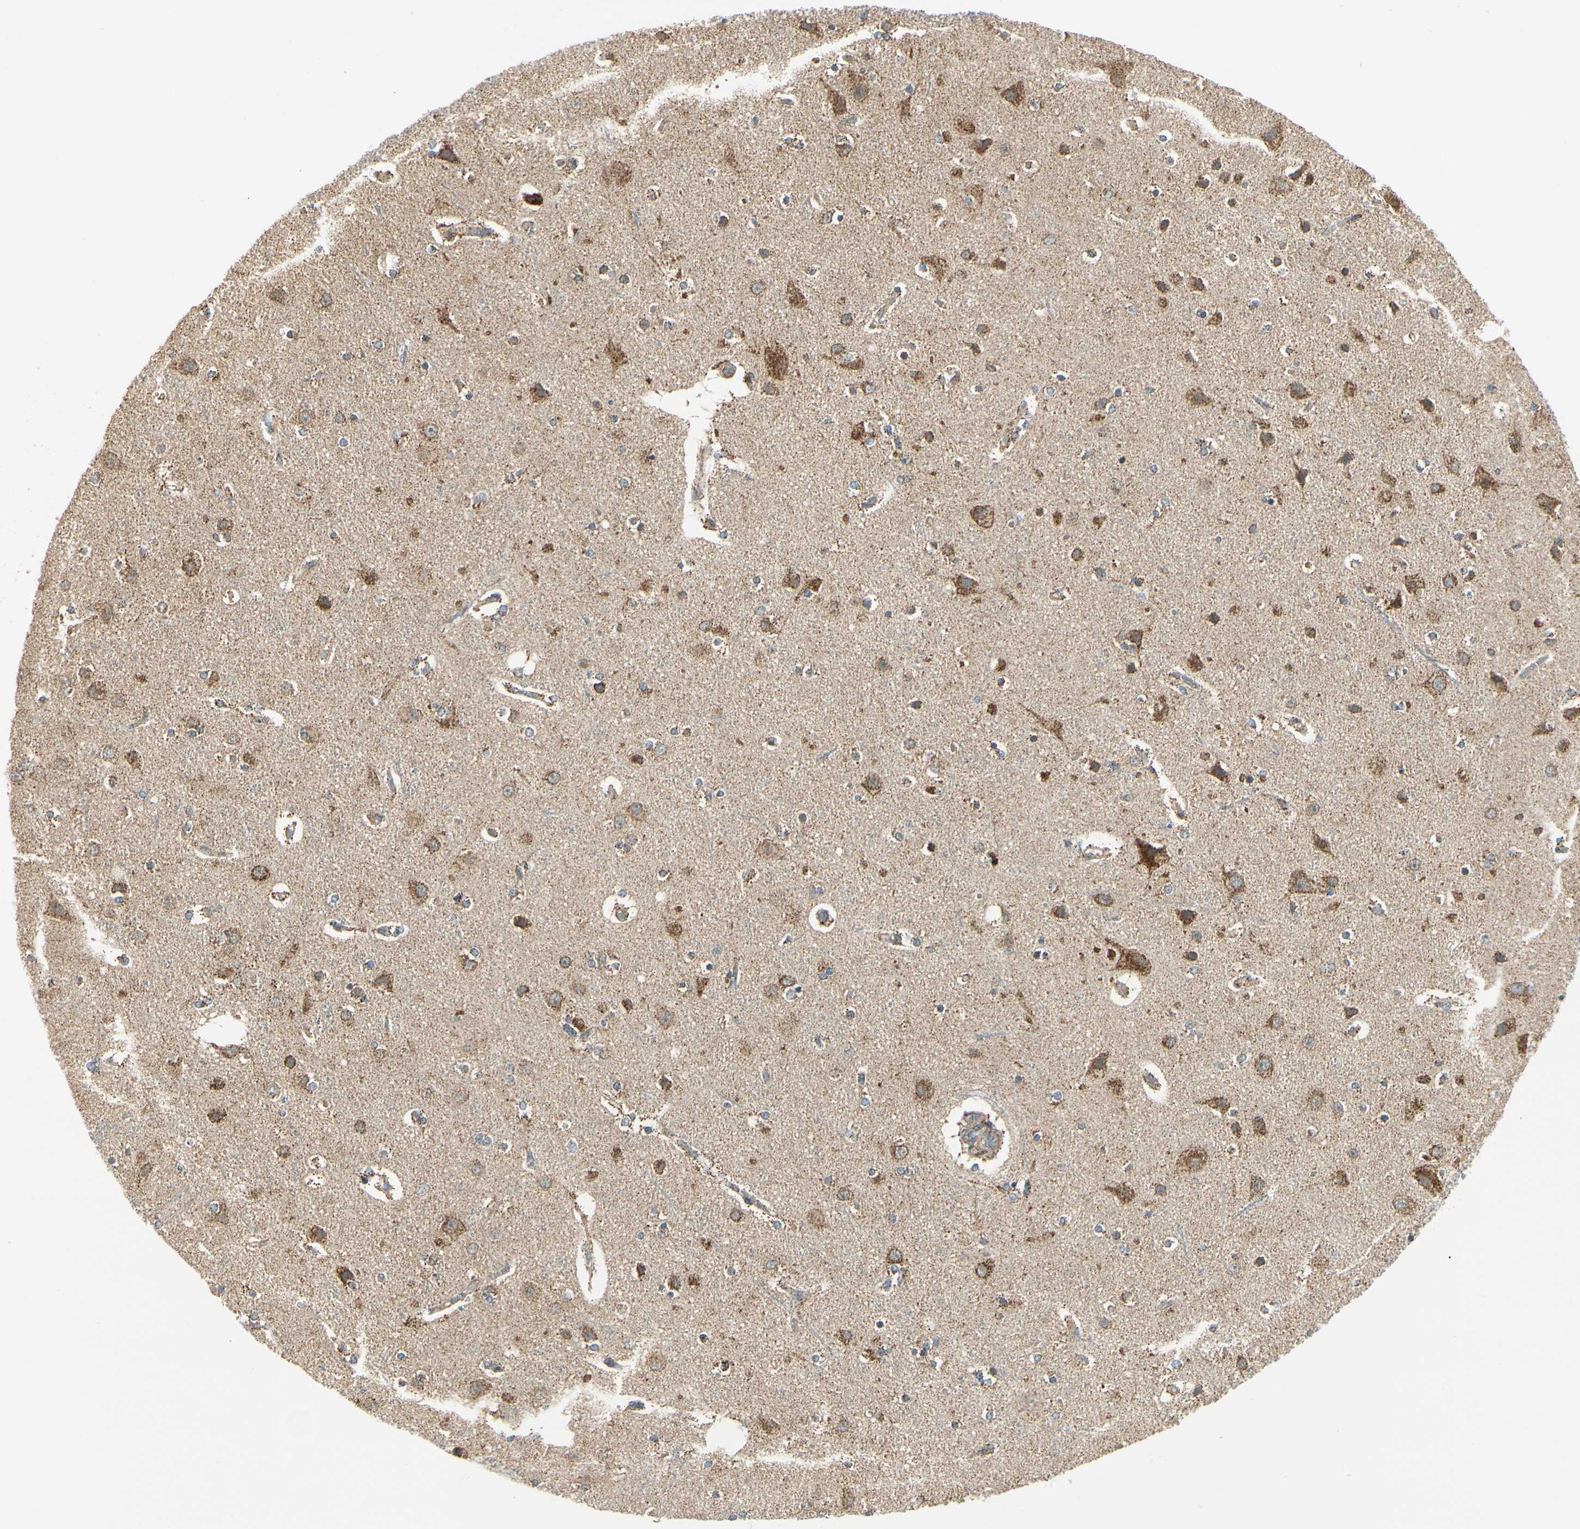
{"staining": {"intensity": "weak", "quantity": ">75%", "location": "cytoplasmic/membranous"}, "tissue": "cerebral cortex", "cell_type": "Endothelial cells", "image_type": "normal", "snomed": [{"axis": "morphology", "description": "Normal tissue, NOS"}, {"axis": "topography", "description": "Cerebral cortex"}], "caption": "High-magnification brightfield microscopy of benign cerebral cortex stained with DAB (brown) and counterstained with hematoxylin (blue). endothelial cells exhibit weak cytoplasmic/membranous positivity is present in approximately>75% of cells. (brown staining indicates protein expression, while blue staining denotes nuclei).", "gene": "EPHB3", "patient": {"sex": "female", "age": 54}}